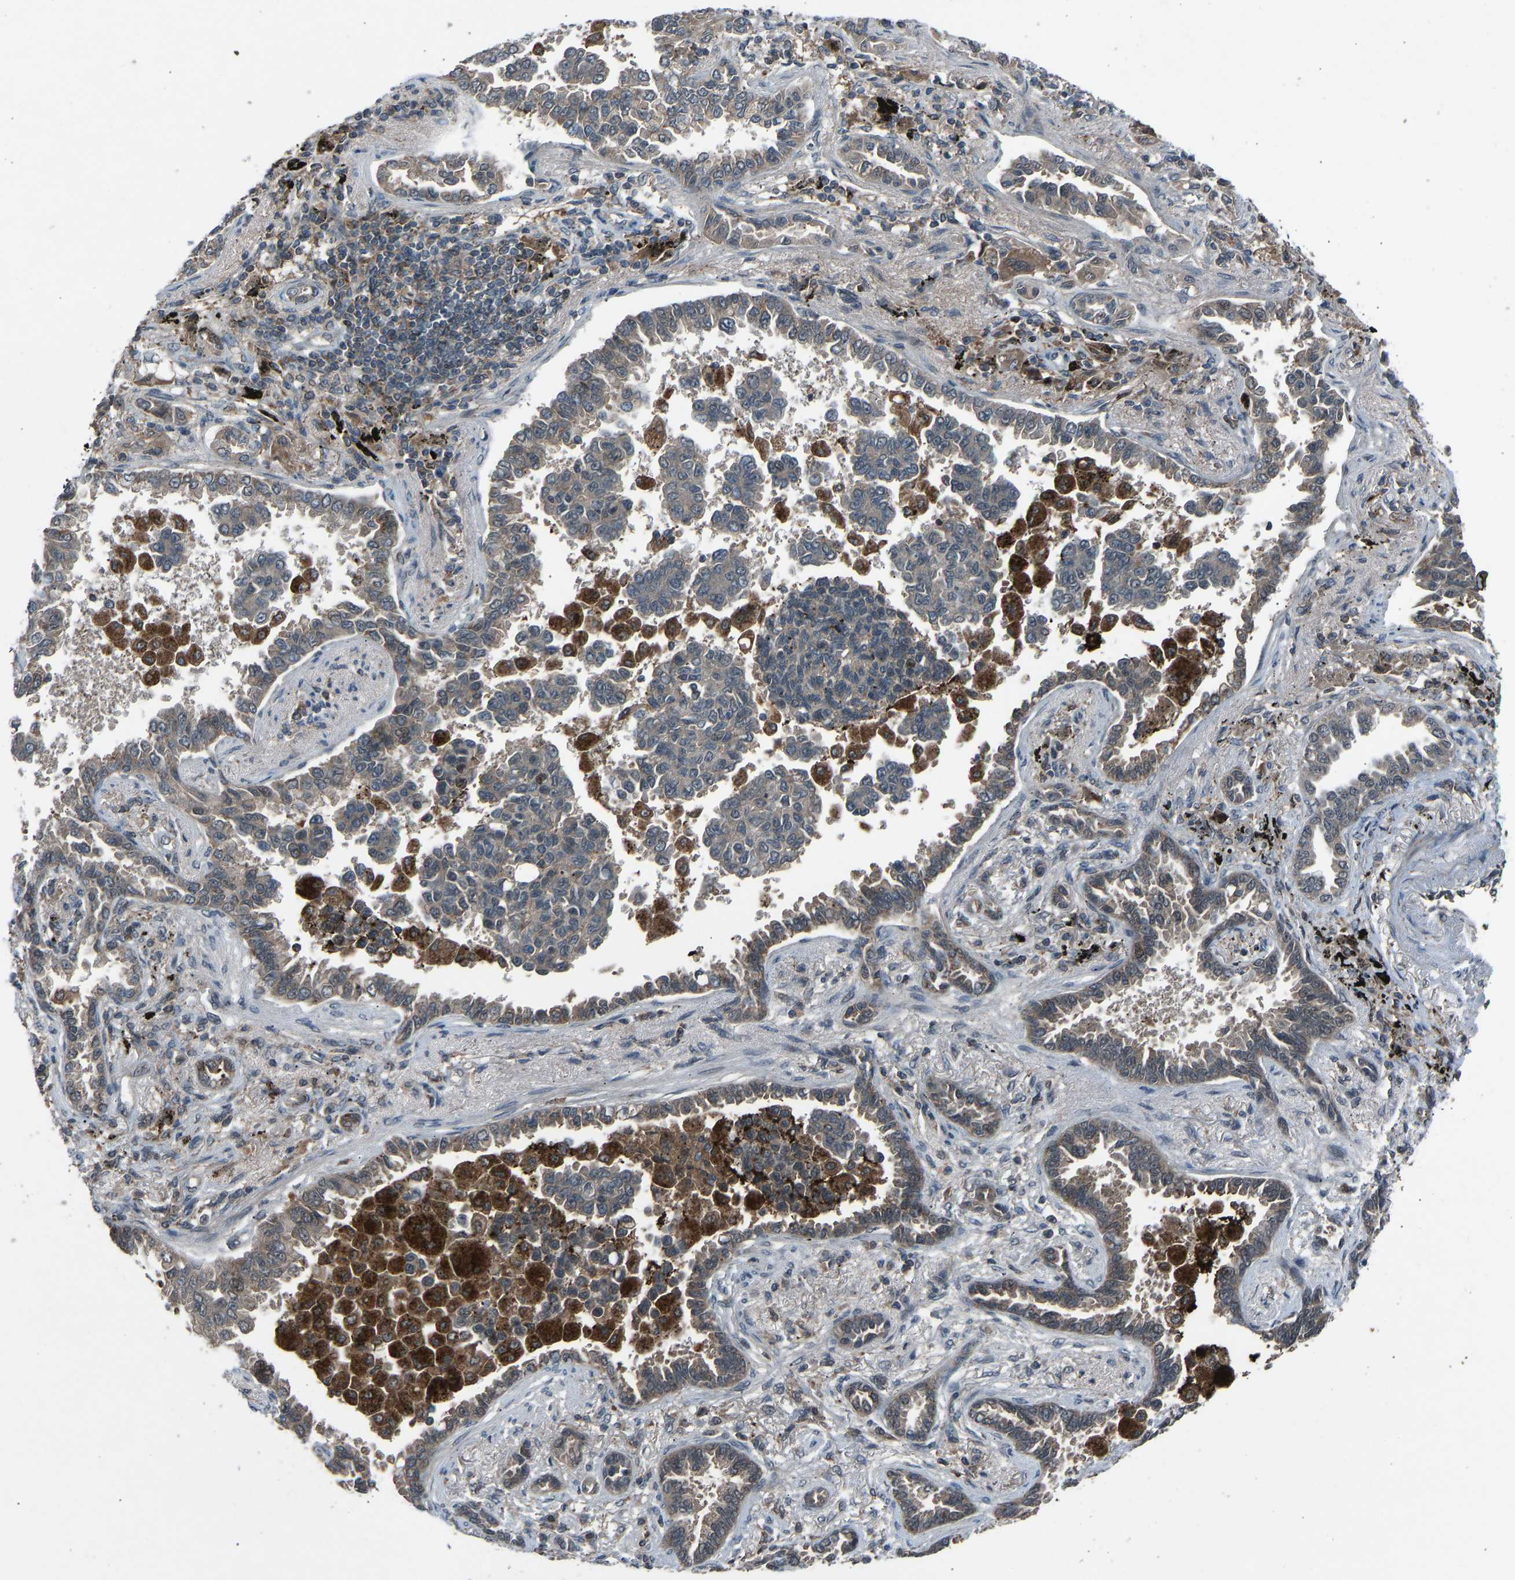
{"staining": {"intensity": "weak", "quantity": ">75%", "location": "cytoplasmic/membranous"}, "tissue": "lung cancer", "cell_type": "Tumor cells", "image_type": "cancer", "snomed": [{"axis": "morphology", "description": "Normal tissue, NOS"}, {"axis": "morphology", "description": "Adenocarcinoma, NOS"}, {"axis": "topography", "description": "Lung"}], "caption": "Lung cancer (adenocarcinoma) was stained to show a protein in brown. There is low levels of weak cytoplasmic/membranous positivity in approximately >75% of tumor cells.", "gene": "SLC43A1", "patient": {"sex": "male", "age": 59}}